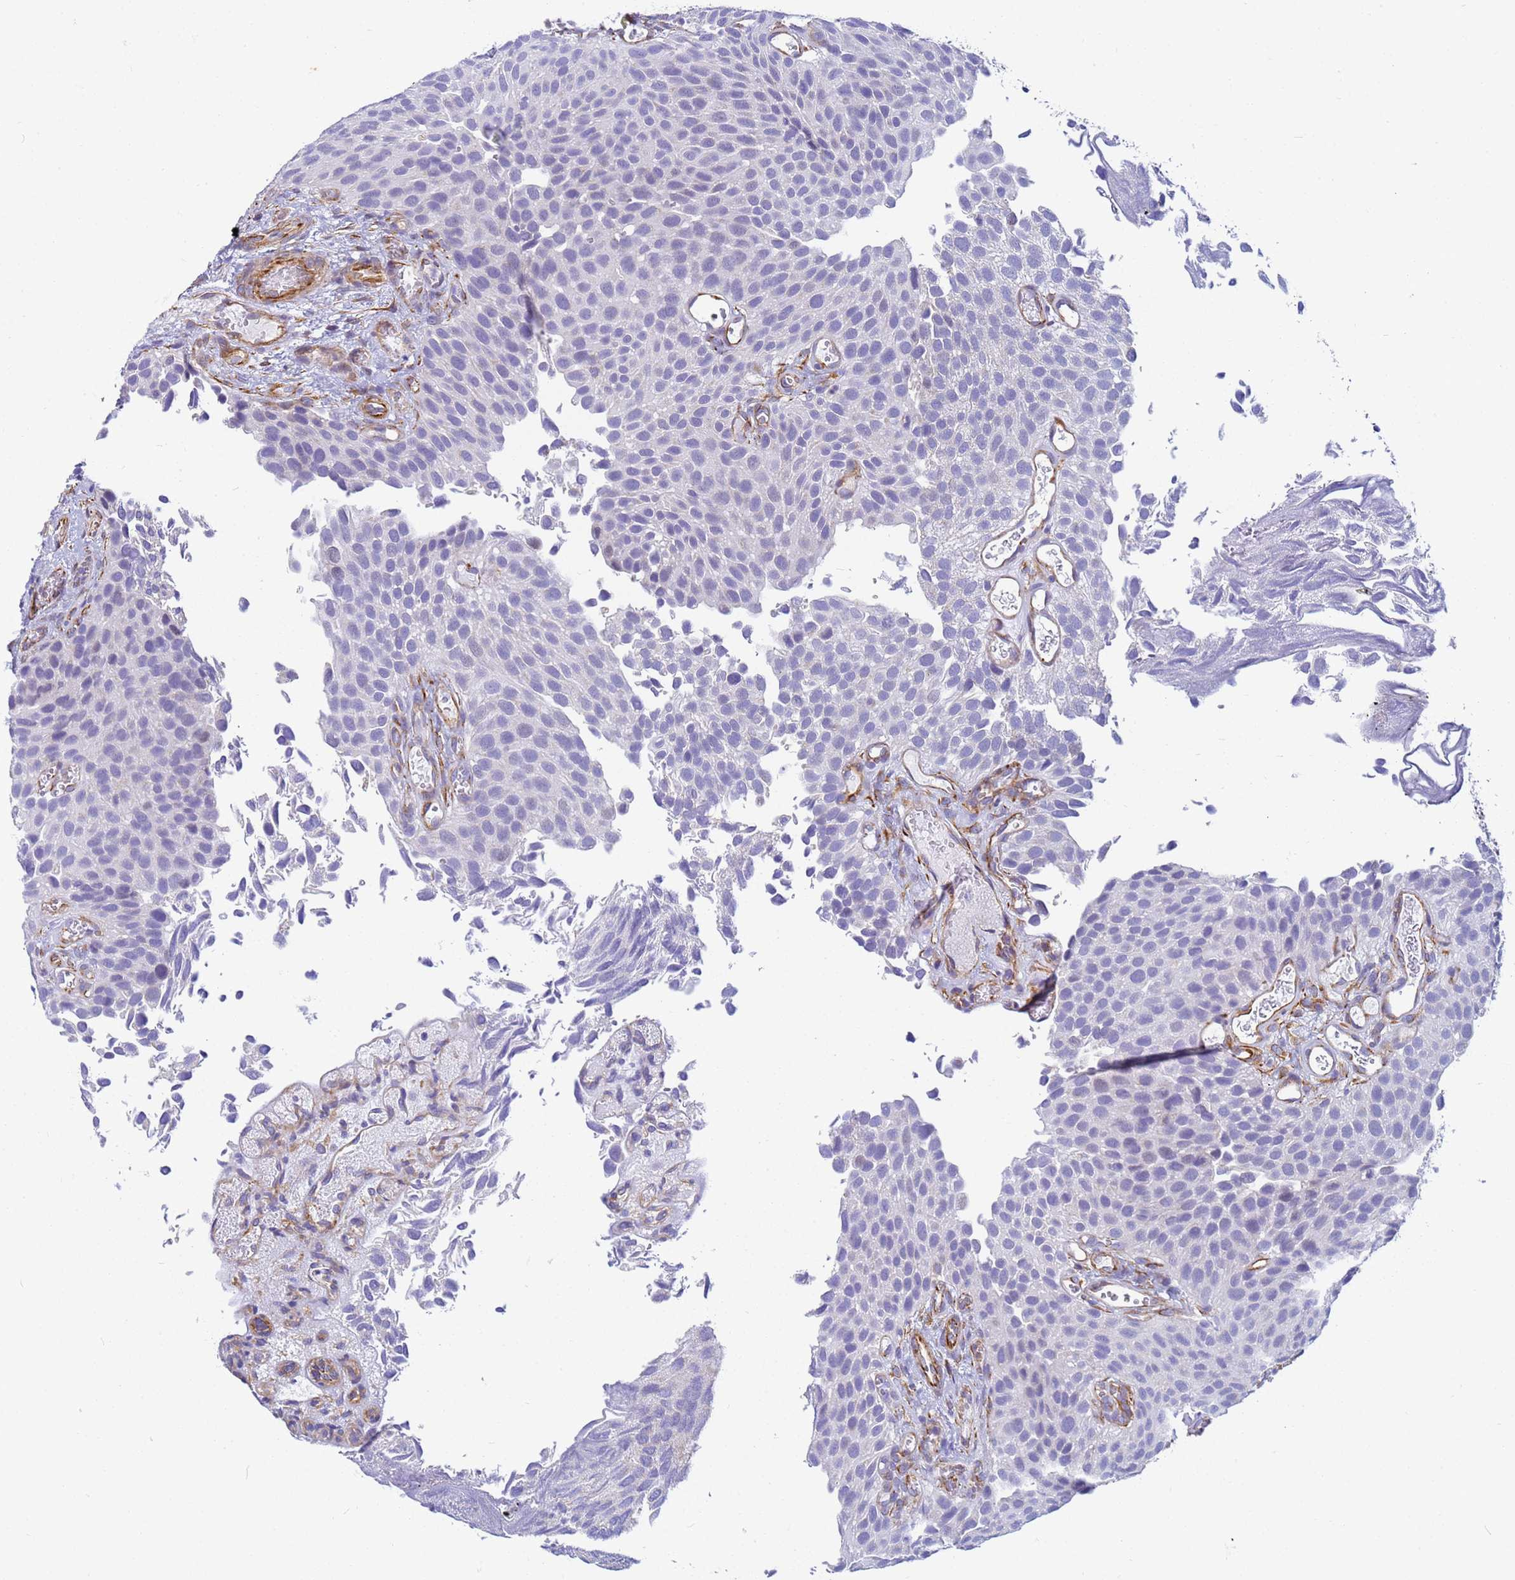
{"staining": {"intensity": "negative", "quantity": "none", "location": "none"}, "tissue": "urothelial cancer", "cell_type": "Tumor cells", "image_type": "cancer", "snomed": [{"axis": "morphology", "description": "Urothelial carcinoma, Low grade"}, {"axis": "topography", "description": "Urinary bladder"}], "caption": "Tumor cells are negative for brown protein staining in urothelial carcinoma (low-grade).", "gene": "UBXN2B", "patient": {"sex": "male", "age": 89}}